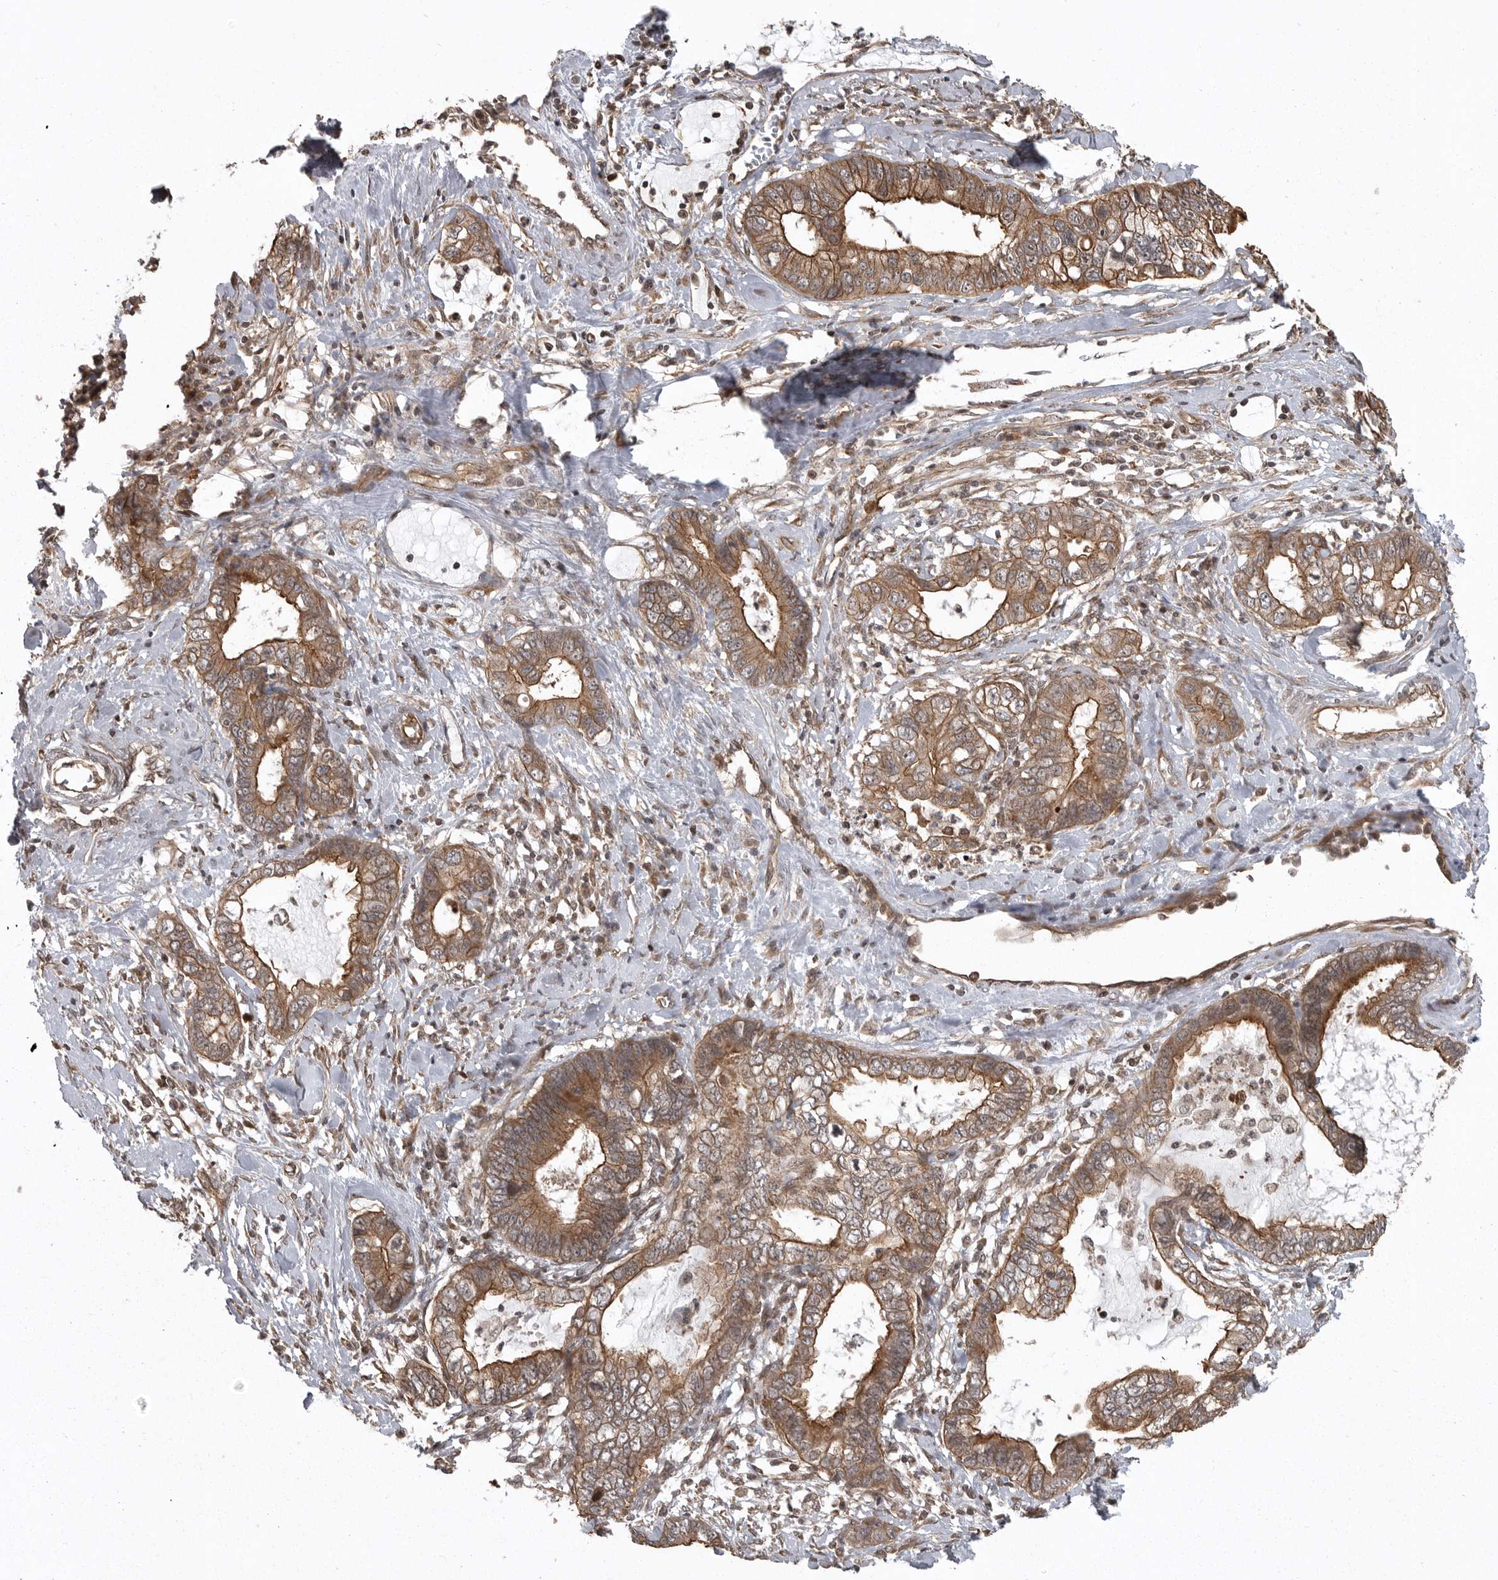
{"staining": {"intensity": "moderate", "quantity": ">75%", "location": "cytoplasmic/membranous"}, "tissue": "cervical cancer", "cell_type": "Tumor cells", "image_type": "cancer", "snomed": [{"axis": "morphology", "description": "Adenocarcinoma, NOS"}, {"axis": "topography", "description": "Cervix"}], "caption": "Immunohistochemical staining of cervical cancer shows medium levels of moderate cytoplasmic/membranous protein expression in approximately >75% of tumor cells.", "gene": "DNAJC8", "patient": {"sex": "female", "age": 44}}